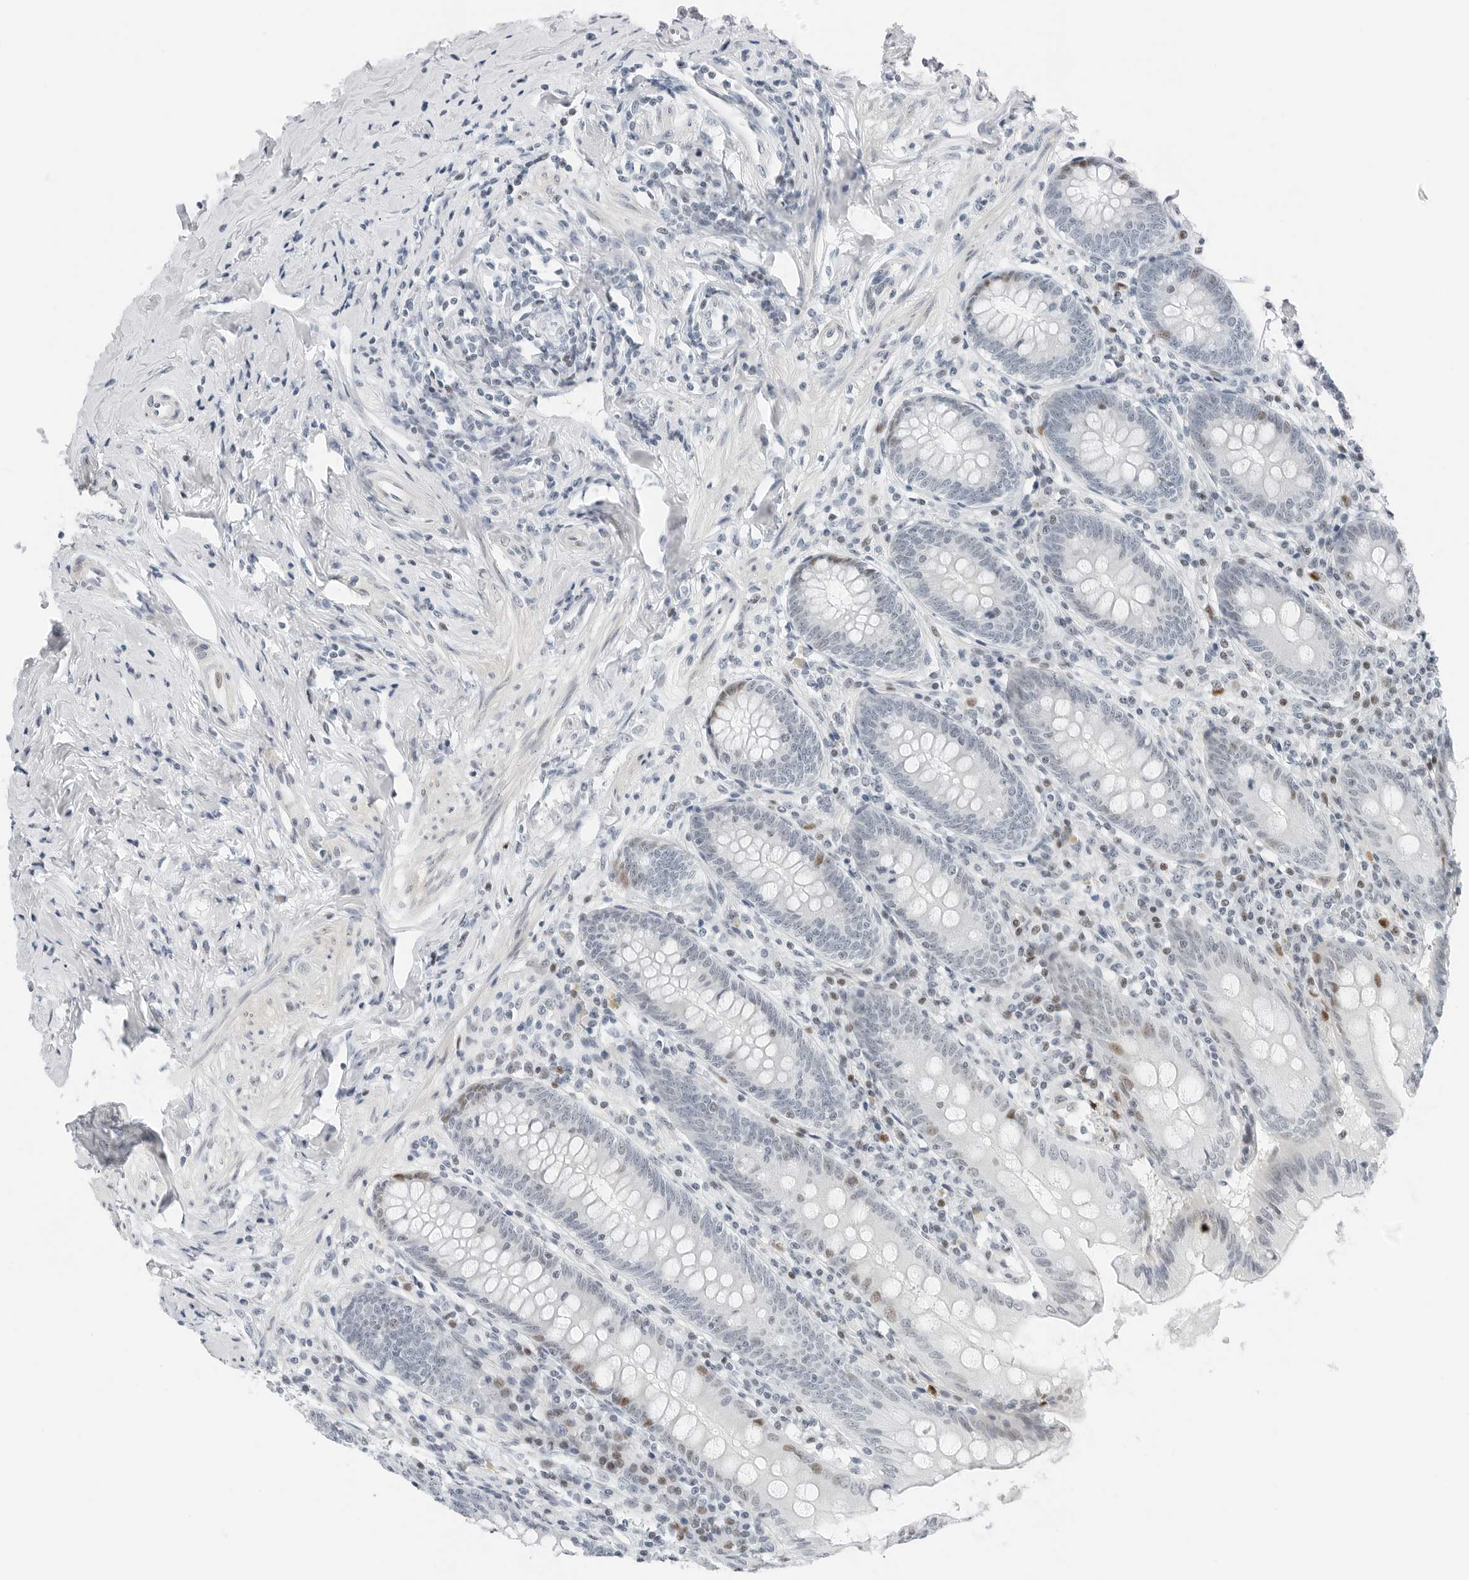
{"staining": {"intensity": "moderate", "quantity": "<25%", "location": "nuclear"}, "tissue": "appendix", "cell_type": "Glandular cells", "image_type": "normal", "snomed": [{"axis": "morphology", "description": "Normal tissue, NOS"}, {"axis": "topography", "description": "Appendix"}], "caption": "DAB immunohistochemical staining of normal human appendix exhibits moderate nuclear protein positivity in approximately <25% of glandular cells.", "gene": "NTMT2", "patient": {"sex": "female", "age": 54}}